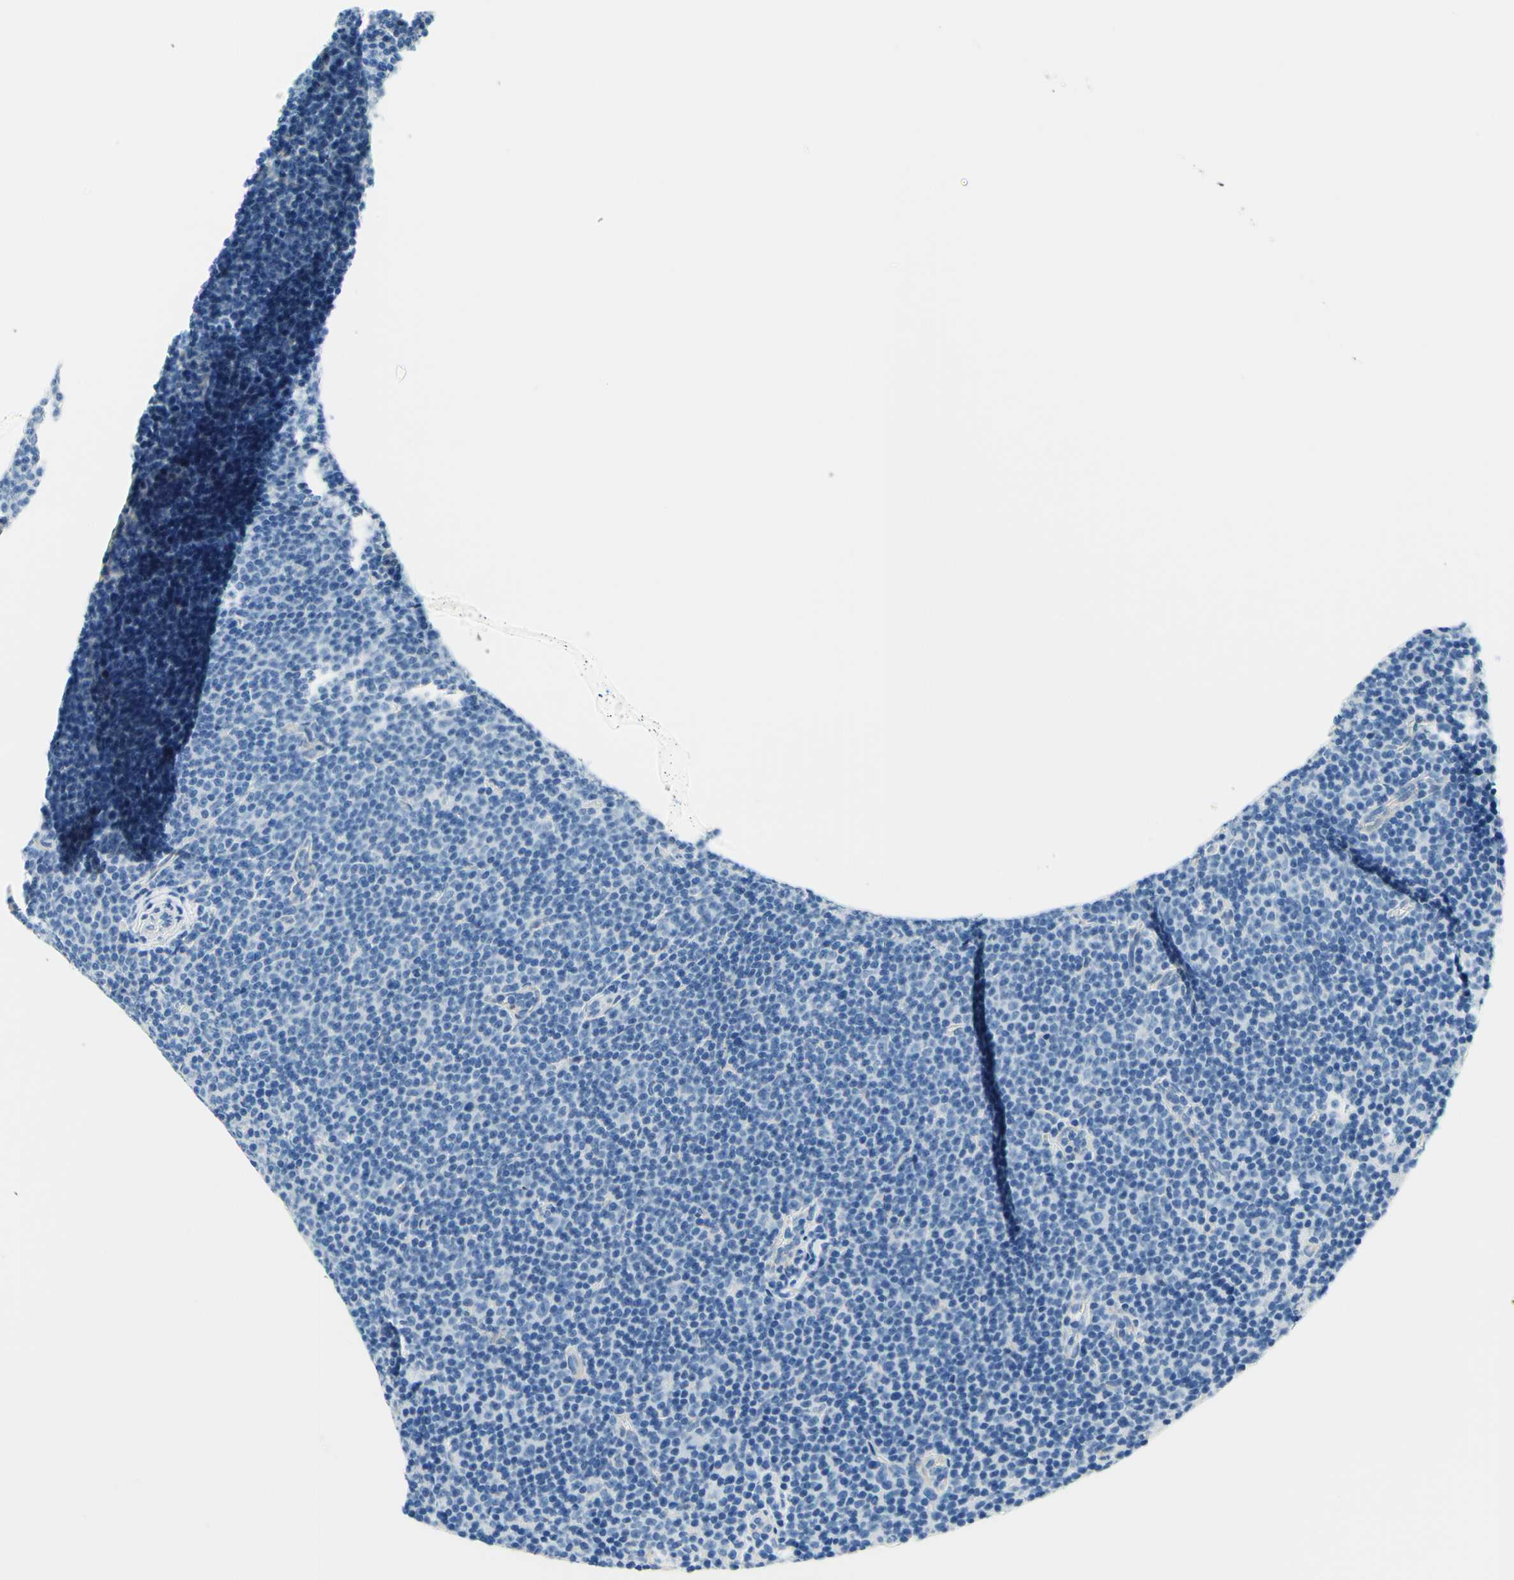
{"staining": {"intensity": "negative", "quantity": "none", "location": "none"}, "tissue": "lymphoma", "cell_type": "Tumor cells", "image_type": "cancer", "snomed": [{"axis": "morphology", "description": "Malignant lymphoma, non-Hodgkin's type, Low grade"}, {"axis": "topography", "description": "Lymph node"}], "caption": "An IHC micrograph of malignant lymphoma, non-Hodgkin's type (low-grade) is shown. There is no staining in tumor cells of malignant lymphoma, non-Hodgkin's type (low-grade).", "gene": "PASD1", "patient": {"sex": "female", "age": 67}}